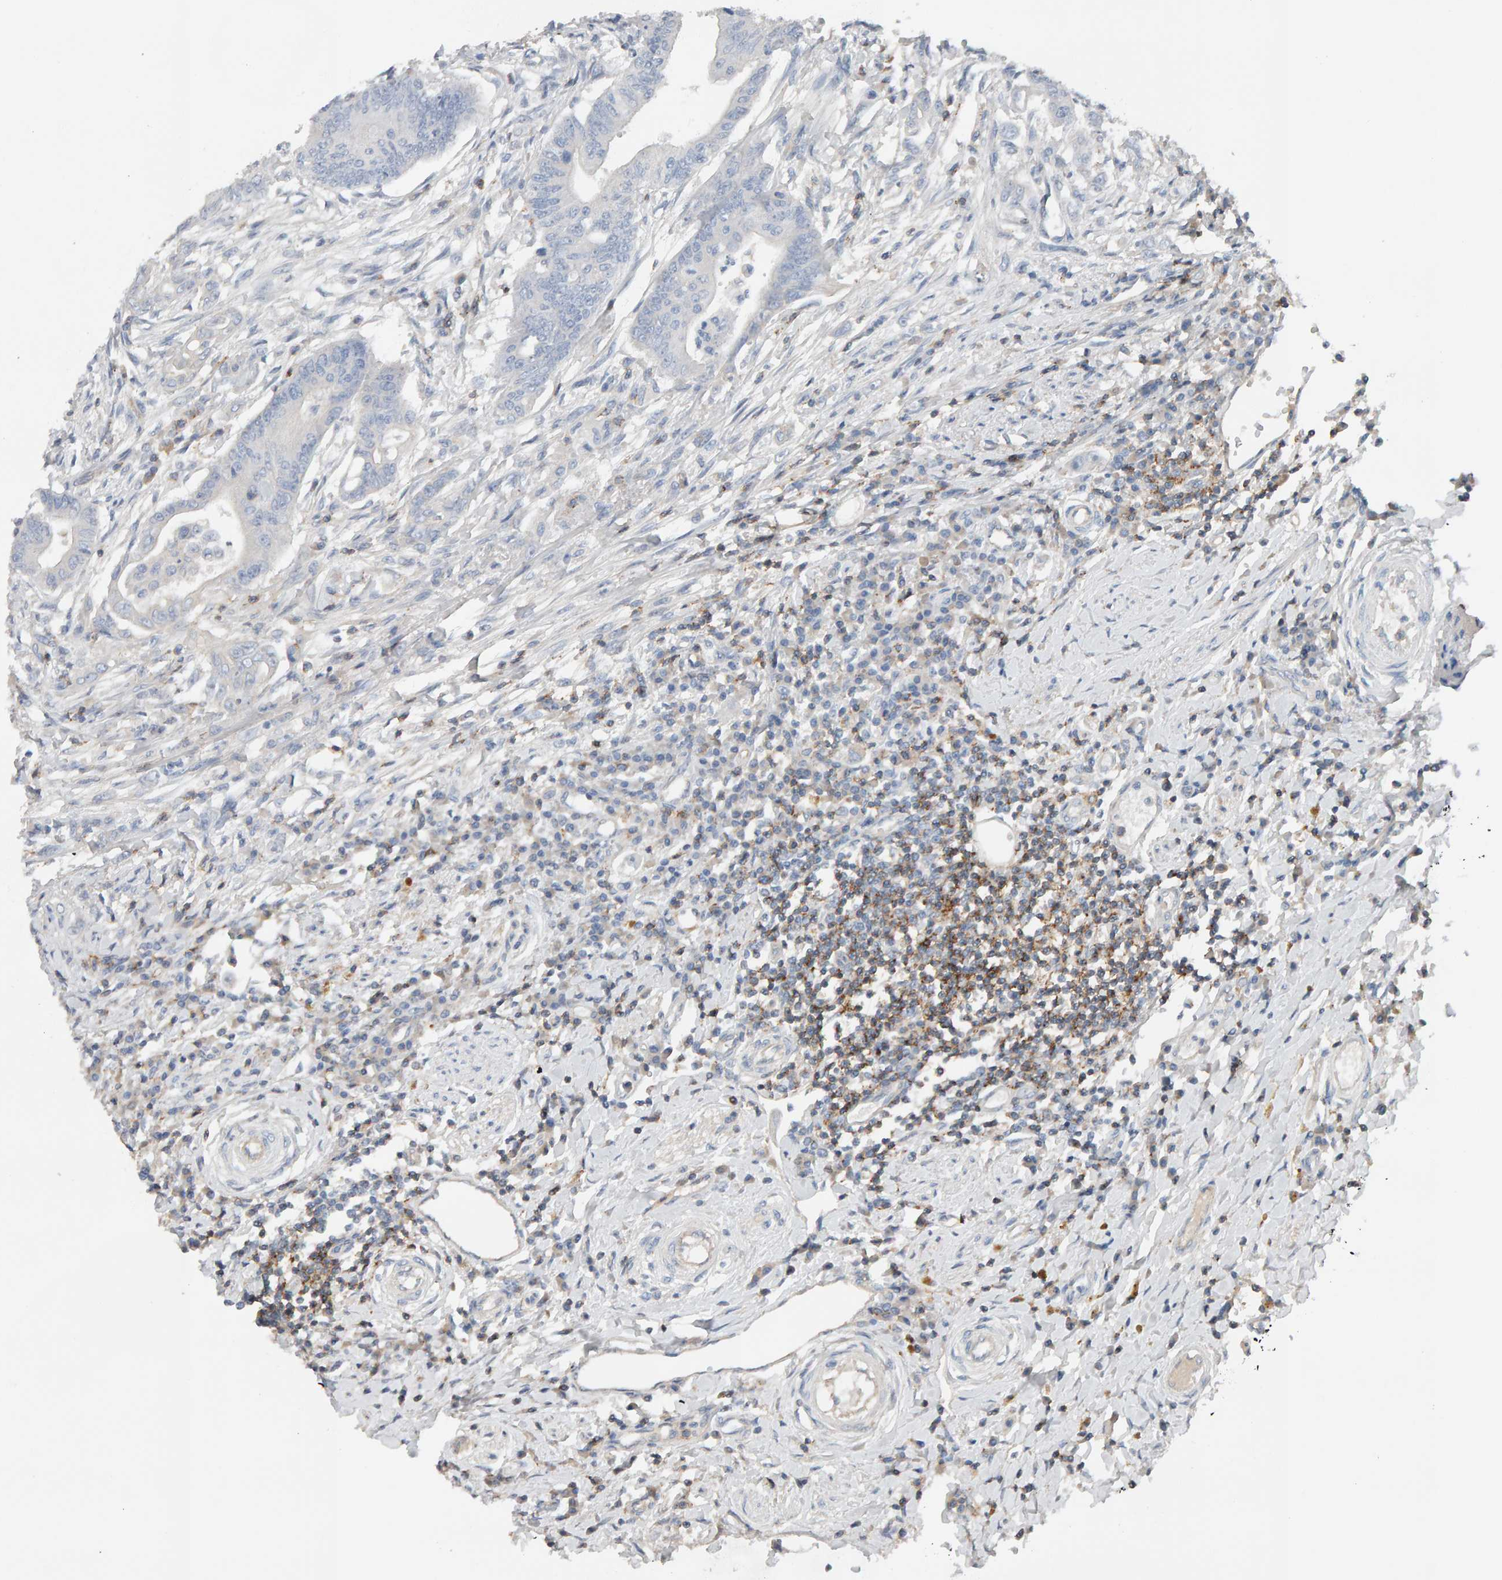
{"staining": {"intensity": "negative", "quantity": "none", "location": "none"}, "tissue": "colorectal cancer", "cell_type": "Tumor cells", "image_type": "cancer", "snomed": [{"axis": "morphology", "description": "Adenoma, NOS"}, {"axis": "morphology", "description": "Adenocarcinoma, NOS"}, {"axis": "topography", "description": "Colon"}], "caption": "Immunohistochemical staining of human adenocarcinoma (colorectal) shows no significant staining in tumor cells.", "gene": "FYN", "patient": {"sex": "male", "age": 79}}